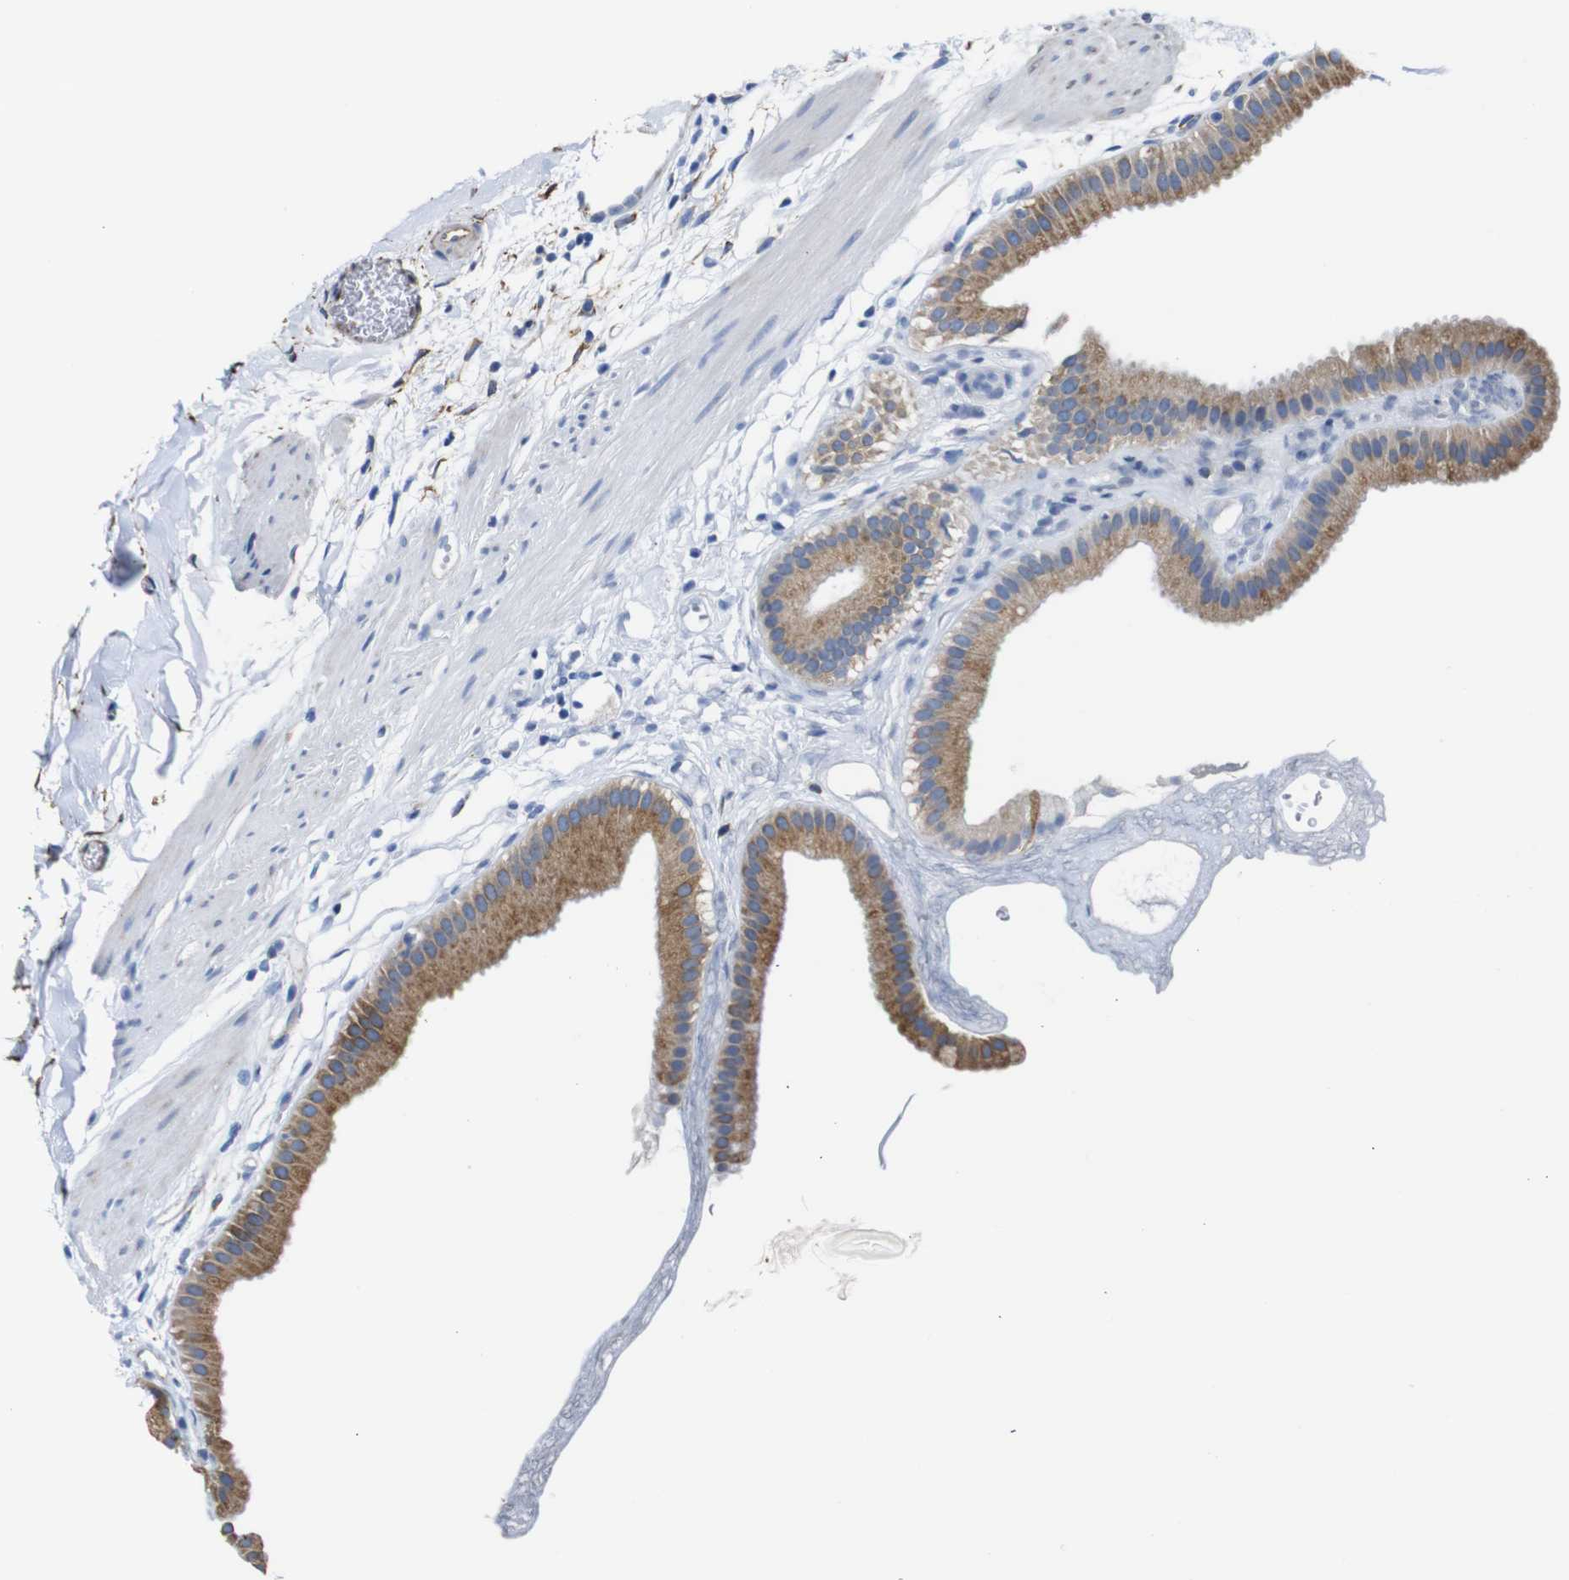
{"staining": {"intensity": "moderate", "quantity": ">75%", "location": "cytoplasmic/membranous"}, "tissue": "gallbladder", "cell_type": "Glandular cells", "image_type": "normal", "snomed": [{"axis": "morphology", "description": "Normal tissue, NOS"}, {"axis": "topography", "description": "Gallbladder"}], "caption": "This micrograph displays immunohistochemistry staining of unremarkable gallbladder, with medium moderate cytoplasmic/membranous positivity in approximately >75% of glandular cells.", "gene": "PPIB", "patient": {"sex": "female", "age": 64}}